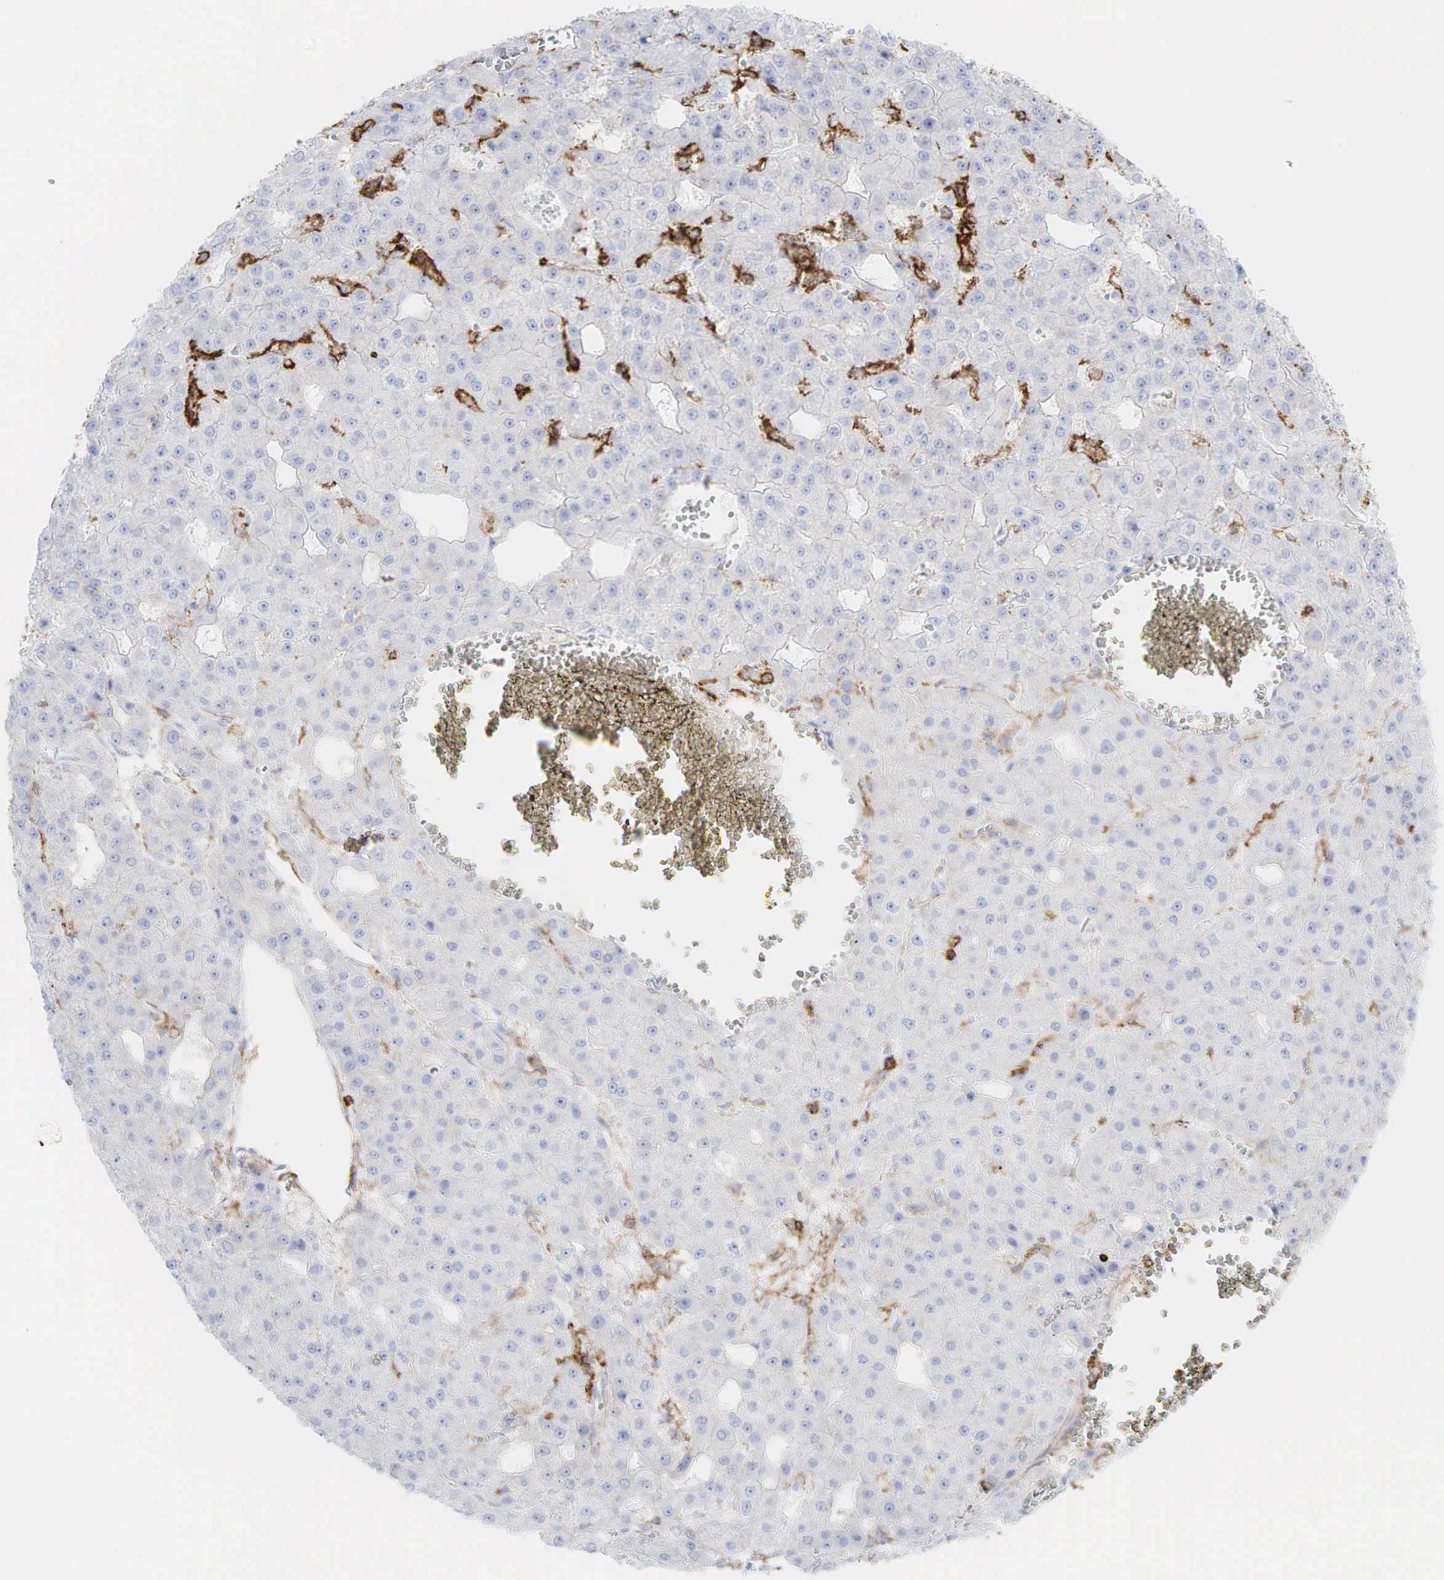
{"staining": {"intensity": "negative", "quantity": "none", "location": "none"}, "tissue": "liver cancer", "cell_type": "Tumor cells", "image_type": "cancer", "snomed": [{"axis": "morphology", "description": "Carcinoma, Hepatocellular, NOS"}, {"axis": "topography", "description": "Liver"}], "caption": "A histopathology image of human liver cancer (hepatocellular carcinoma) is negative for staining in tumor cells. (DAB immunohistochemistry visualized using brightfield microscopy, high magnification).", "gene": "CD44", "patient": {"sex": "male", "age": 47}}